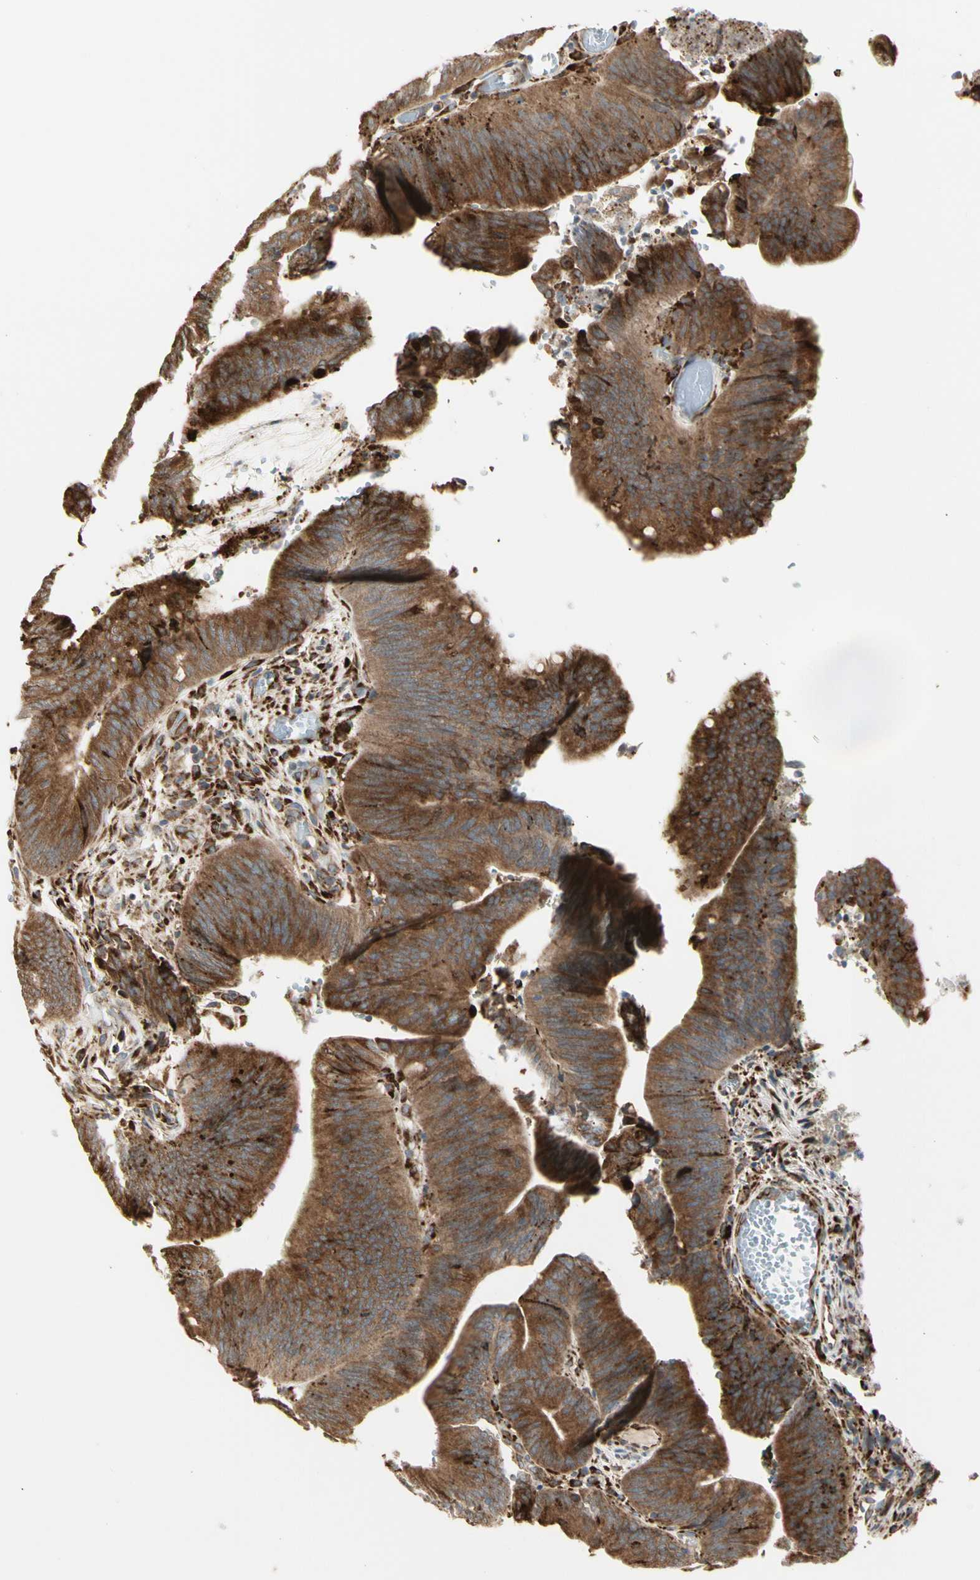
{"staining": {"intensity": "strong", "quantity": ">75%", "location": "cytoplasmic/membranous"}, "tissue": "colorectal cancer", "cell_type": "Tumor cells", "image_type": "cancer", "snomed": [{"axis": "morphology", "description": "Adenocarcinoma, NOS"}, {"axis": "topography", "description": "Rectum"}], "caption": "This image exhibits colorectal cancer (adenocarcinoma) stained with IHC to label a protein in brown. The cytoplasmic/membranous of tumor cells show strong positivity for the protein. Nuclei are counter-stained blue.", "gene": "HSP90B1", "patient": {"sex": "female", "age": 66}}